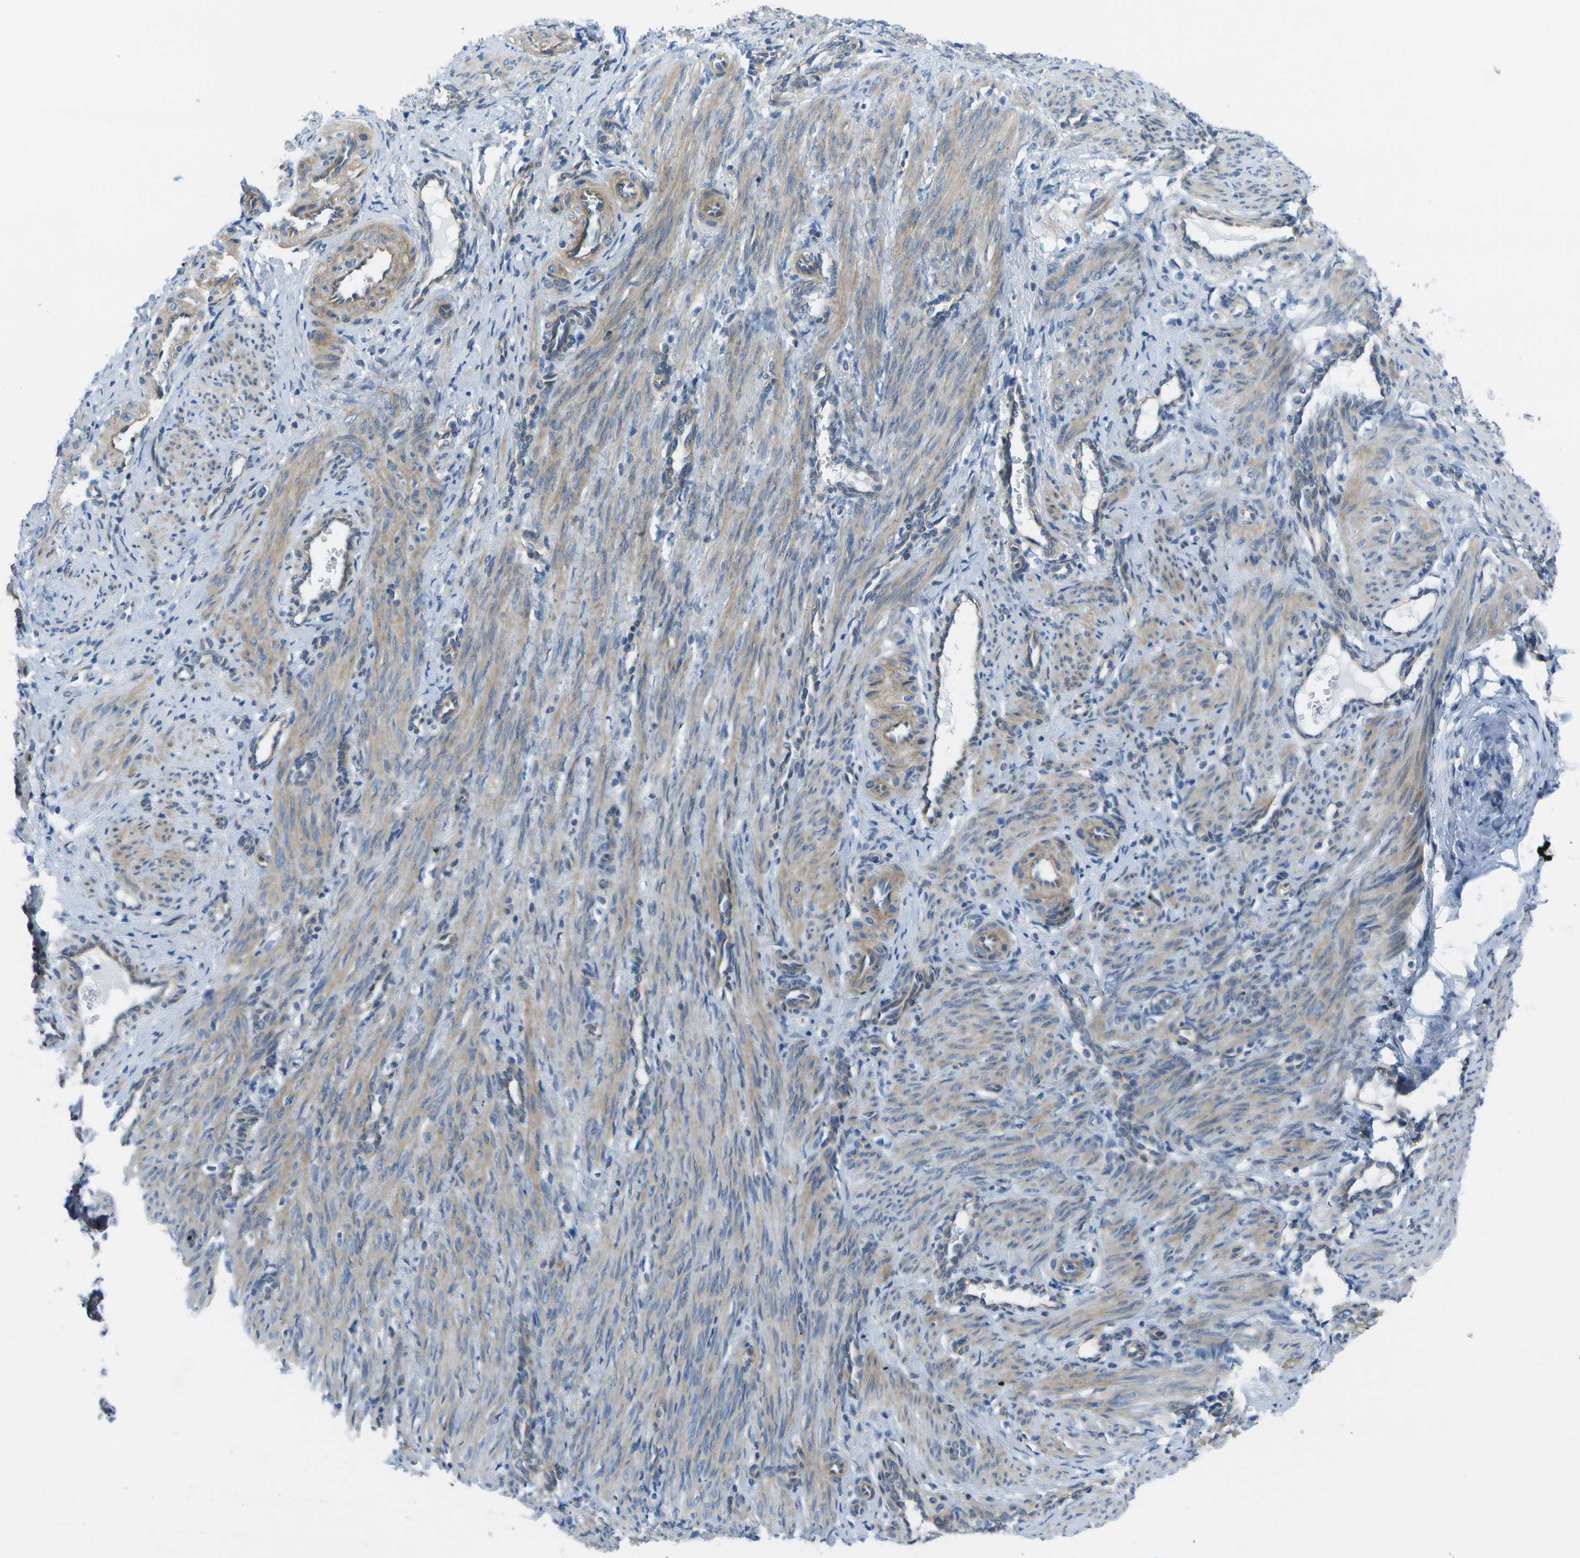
{"staining": {"intensity": "weak", "quantity": ">75%", "location": "cytoplasmic/membranous"}, "tissue": "smooth muscle", "cell_type": "Smooth muscle cells", "image_type": "normal", "snomed": [{"axis": "morphology", "description": "Normal tissue, NOS"}, {"axis": "topography", "description": "Endometrium"}], "caption": "Immunohistochemical staining of benign human smooth muscle shows >75% levels of weak cytoplasmic/membranous protein staining in approximately >75% of smooth muscle cells.", "gene": "SORBS3", "patient": {"sex": "female", "age": 33}}